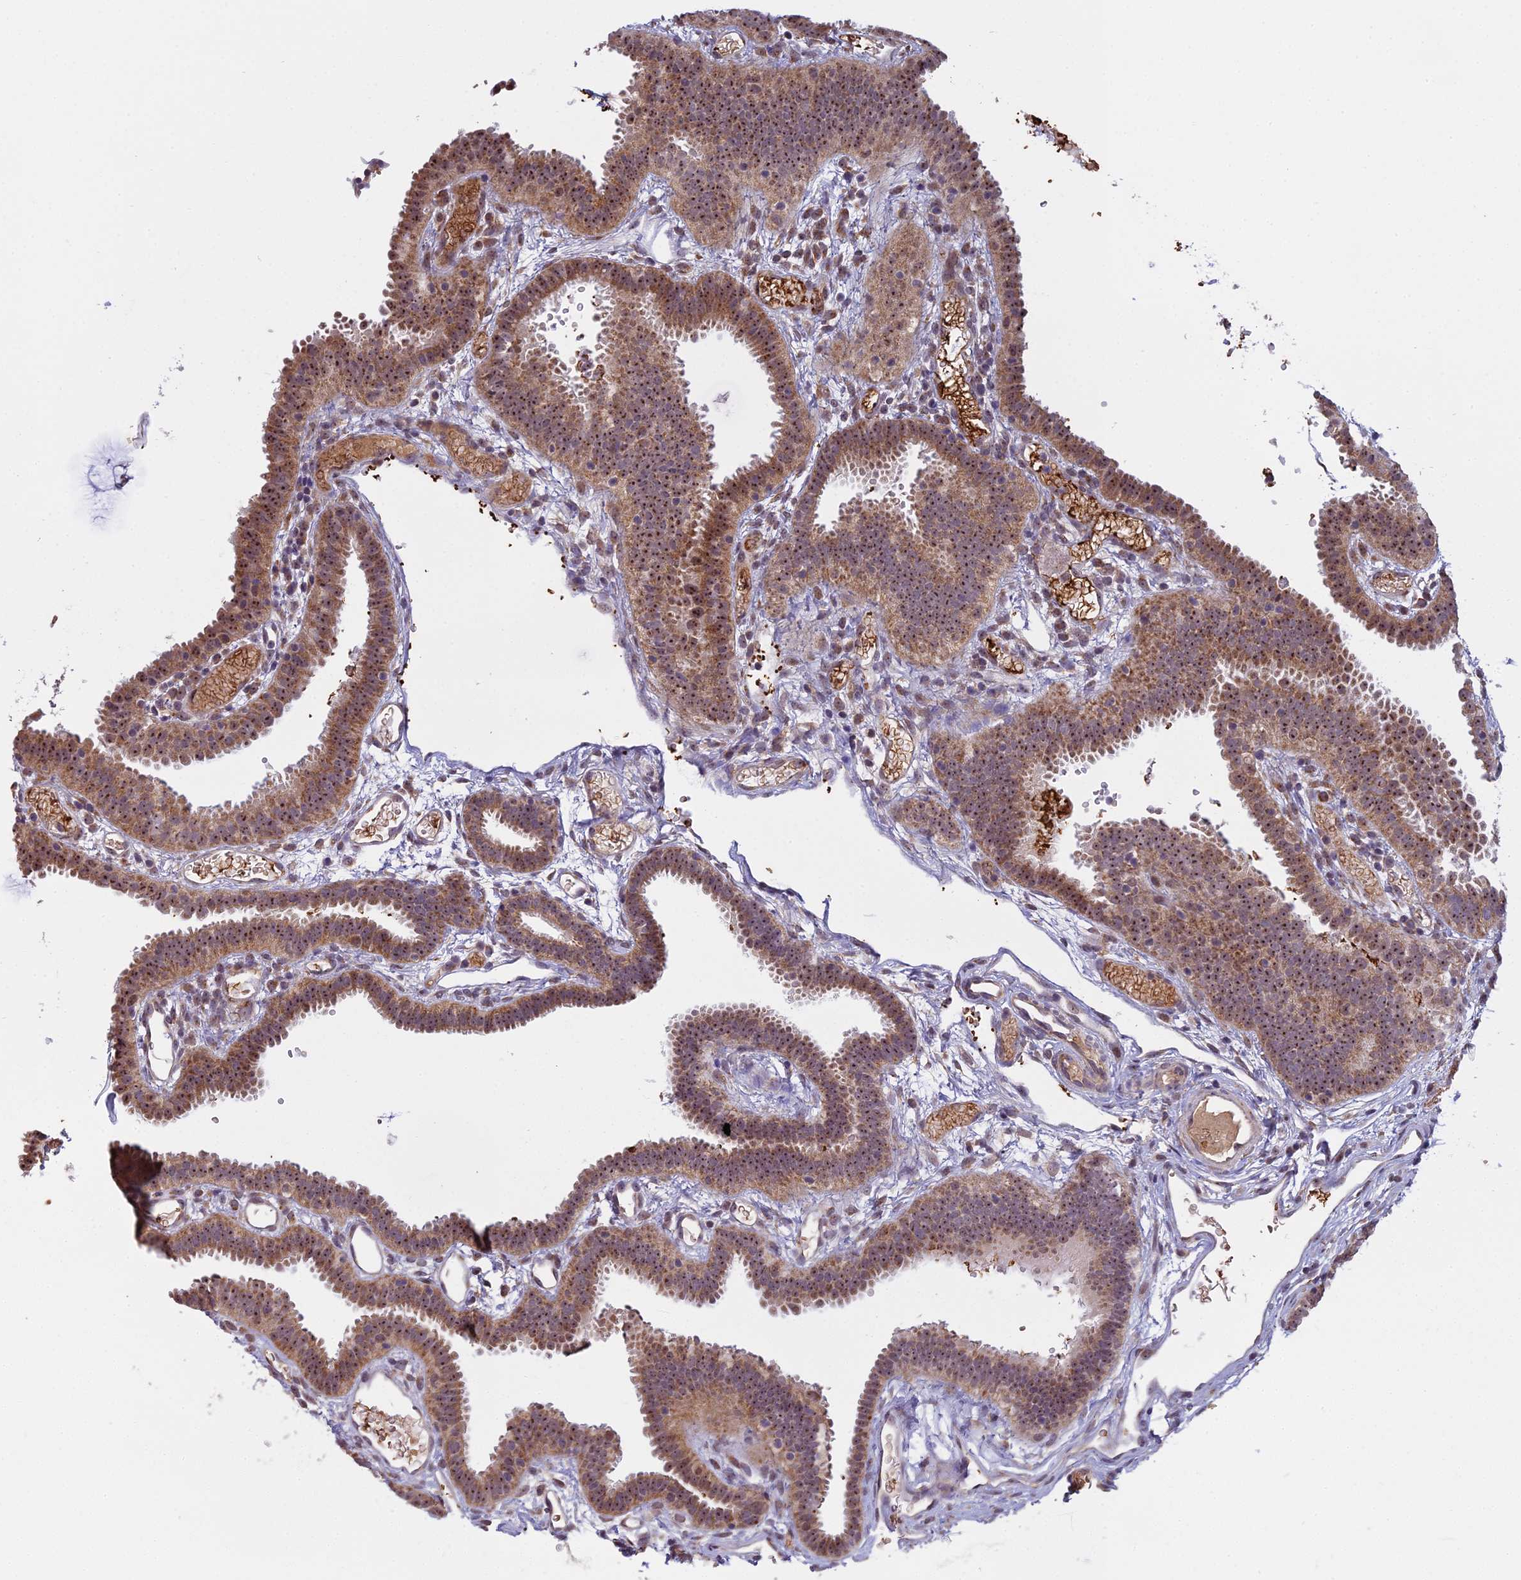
{"staining": {"intensity": "moderate", "quantity": ">75%", "location": "cytoplasmic/membranous,nuclear"}, "tissue": "fallopian tube", "cell_type": "Glandular cells", "image_type": "normal", "snomed": [{"axis": "morphology", "description": "Normal tissue, NOS"}, {"axis": "topography", "description": "Fallopian tube"}], "caption": "IHC (DAB) staining of benign fallopian tube exhibits moderate cytoplasmic/membranous,nuclear protein staining in approximately >75% of glandular cells.", "gene": "MEOX1", "patient": {"sex": "female", "age": 37}}